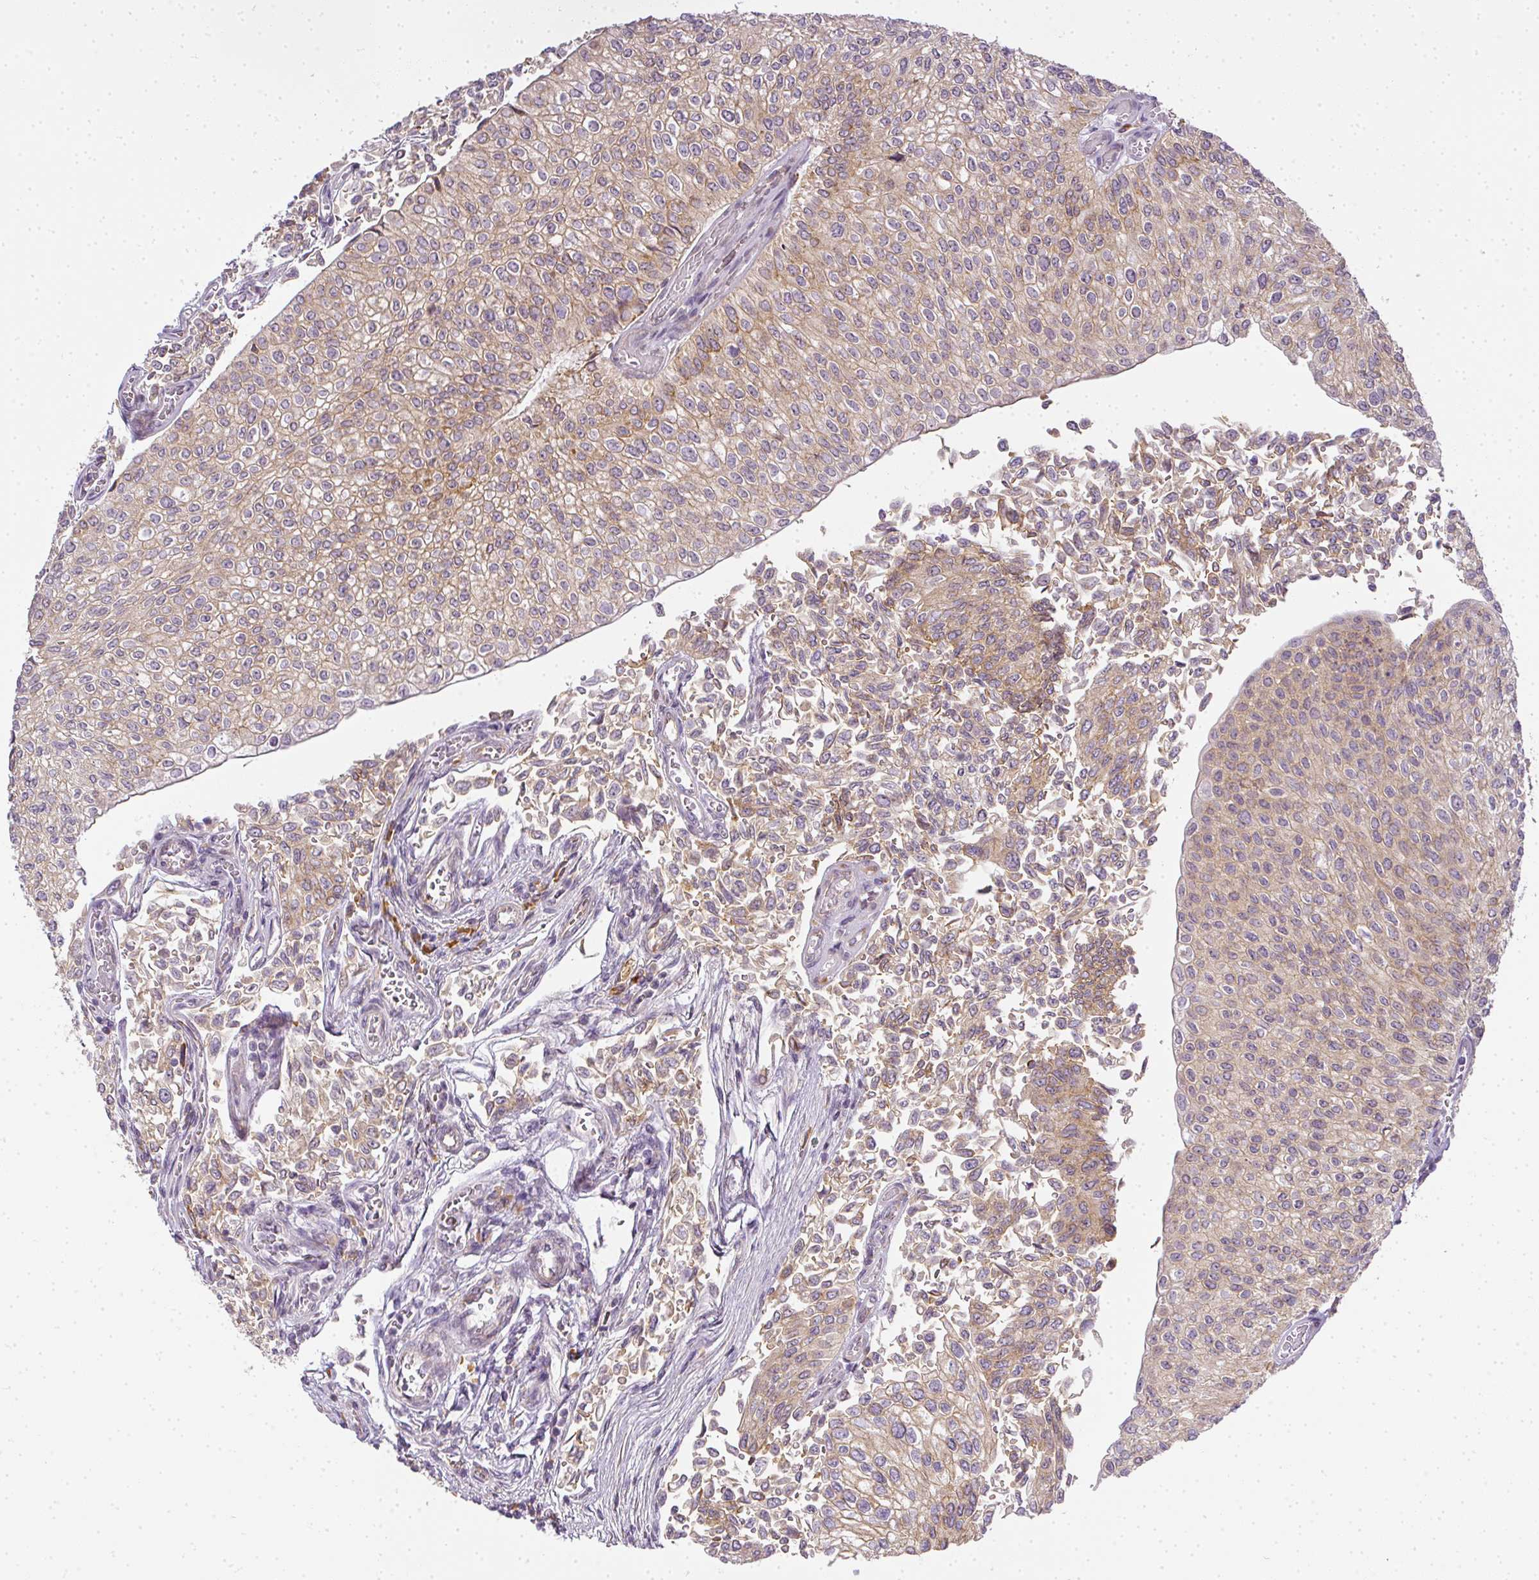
{"staining": {"intensity": "moderate", "quantity": "<25%", "location": "cytoplasmic/membranous"}, "tissue": "urothelial cancer", "cell_type": "Tumor cells", "image_type": "cancer", "snomed": [{"axis": "morphology", "description": "Urothelial carcinoma, NOS"}, {"axis": "topography", "description": "Urinary bladder"}], "caption": "The micrograph displays immunohistochemical staining of transitional cell carcinoma. There is moderate cytoplasmic/membranous staining is seen in approximately <25% of tumor cells. (Stains: DAB (3,3'-diaminobenzidine) in brown, nuclei in blue, Microscopy: brightfield microscopy at high magnification).", "gene": "MED19", "patient": {"sex": "male", "age": 59}}